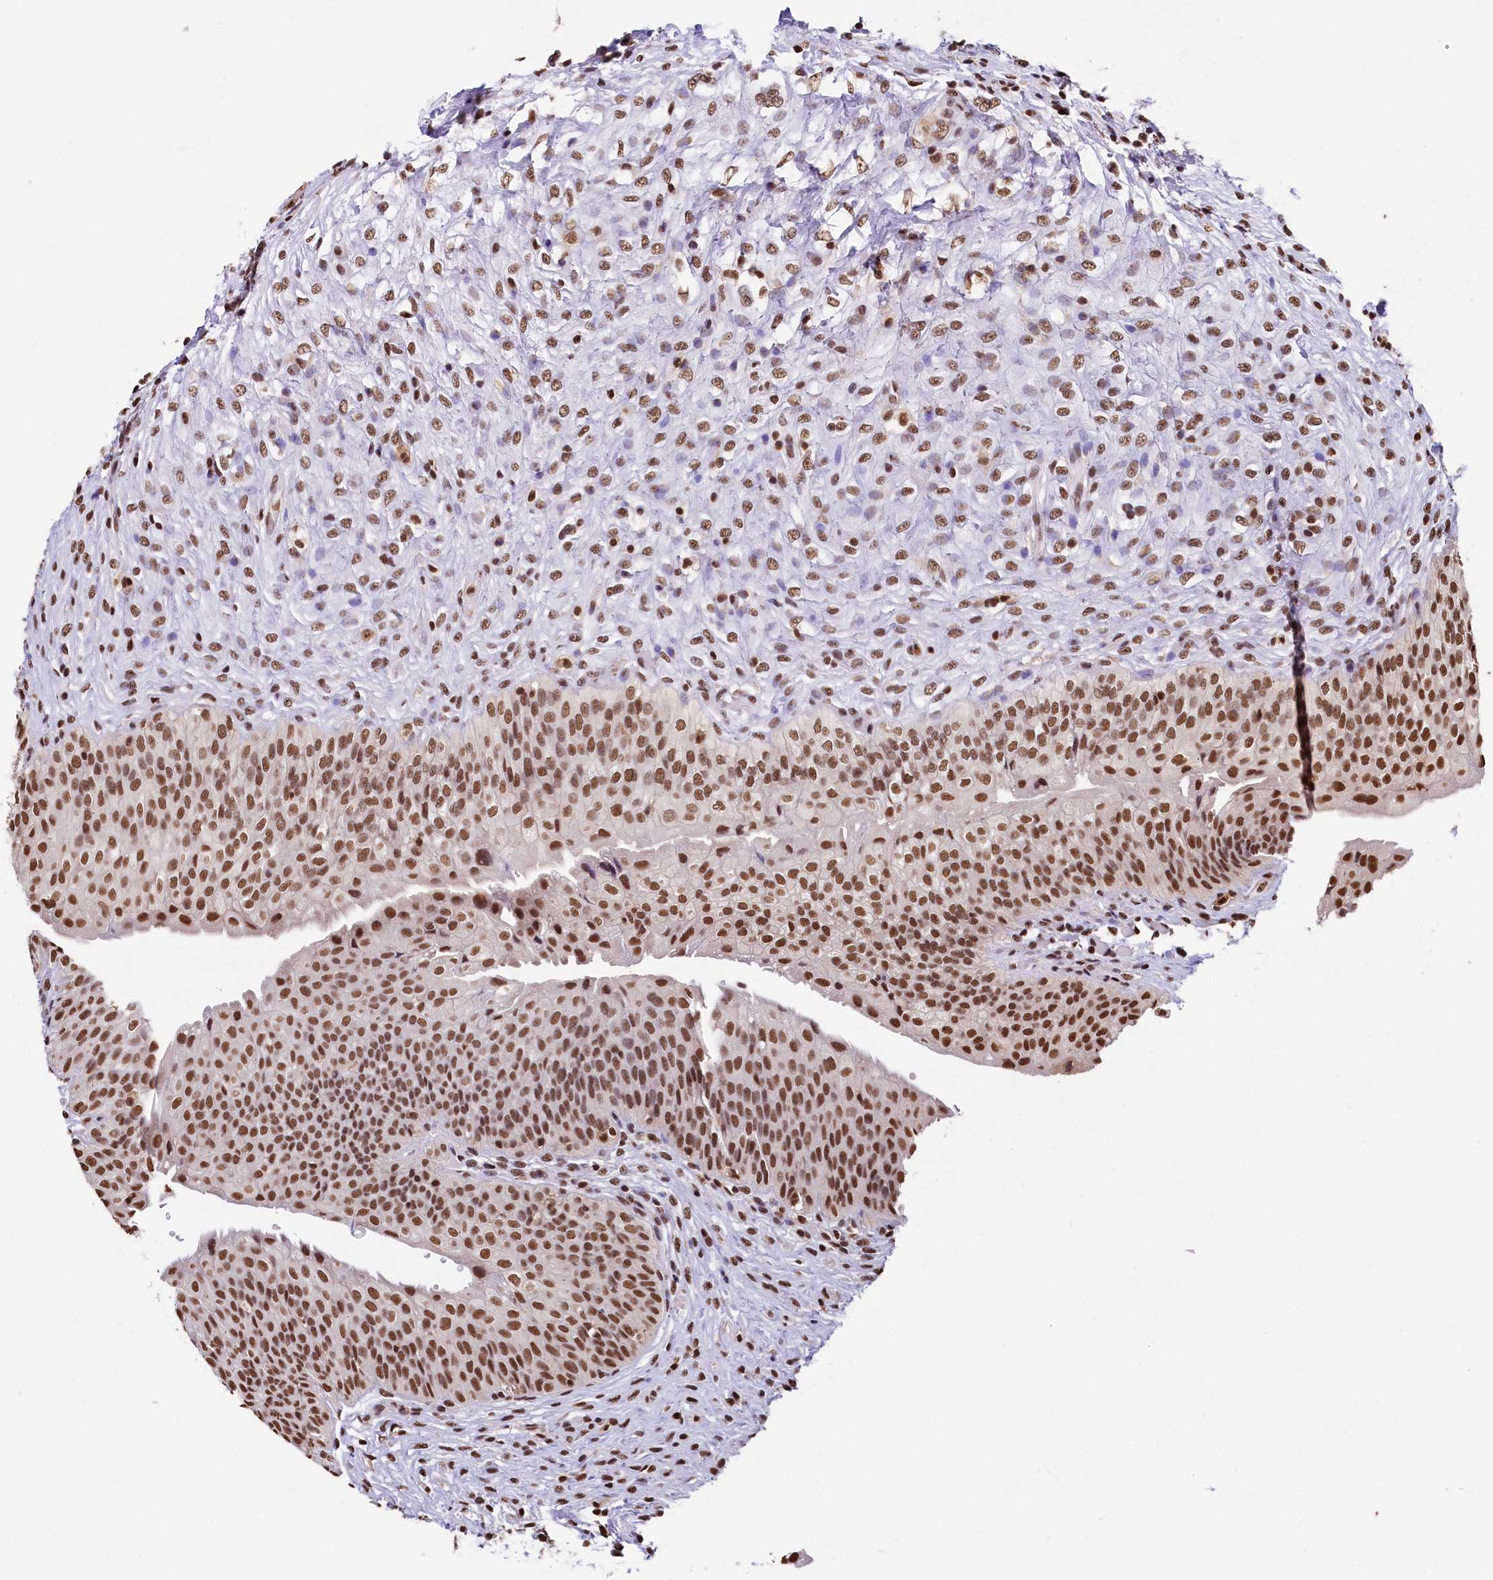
{"staining": {"intensity": "strong", "quantity": ">75%", "location": "nuclear"}, "tissue": "urinary bladder", "cell_type": "Urothelial cells", "image_type": "normal", "snomed": [{"axis": "morphology", "description": "Normal tissue, NOS"}, {"axis": "topography", "description": "Urinary bladder"}], "caption": "Strong nuclear staining is appreciated in approximately >75% of urothelial cells in benign urinary bladder.", "gene": "SNRPD2", "patient": {"sex": "male", "age": 55}}